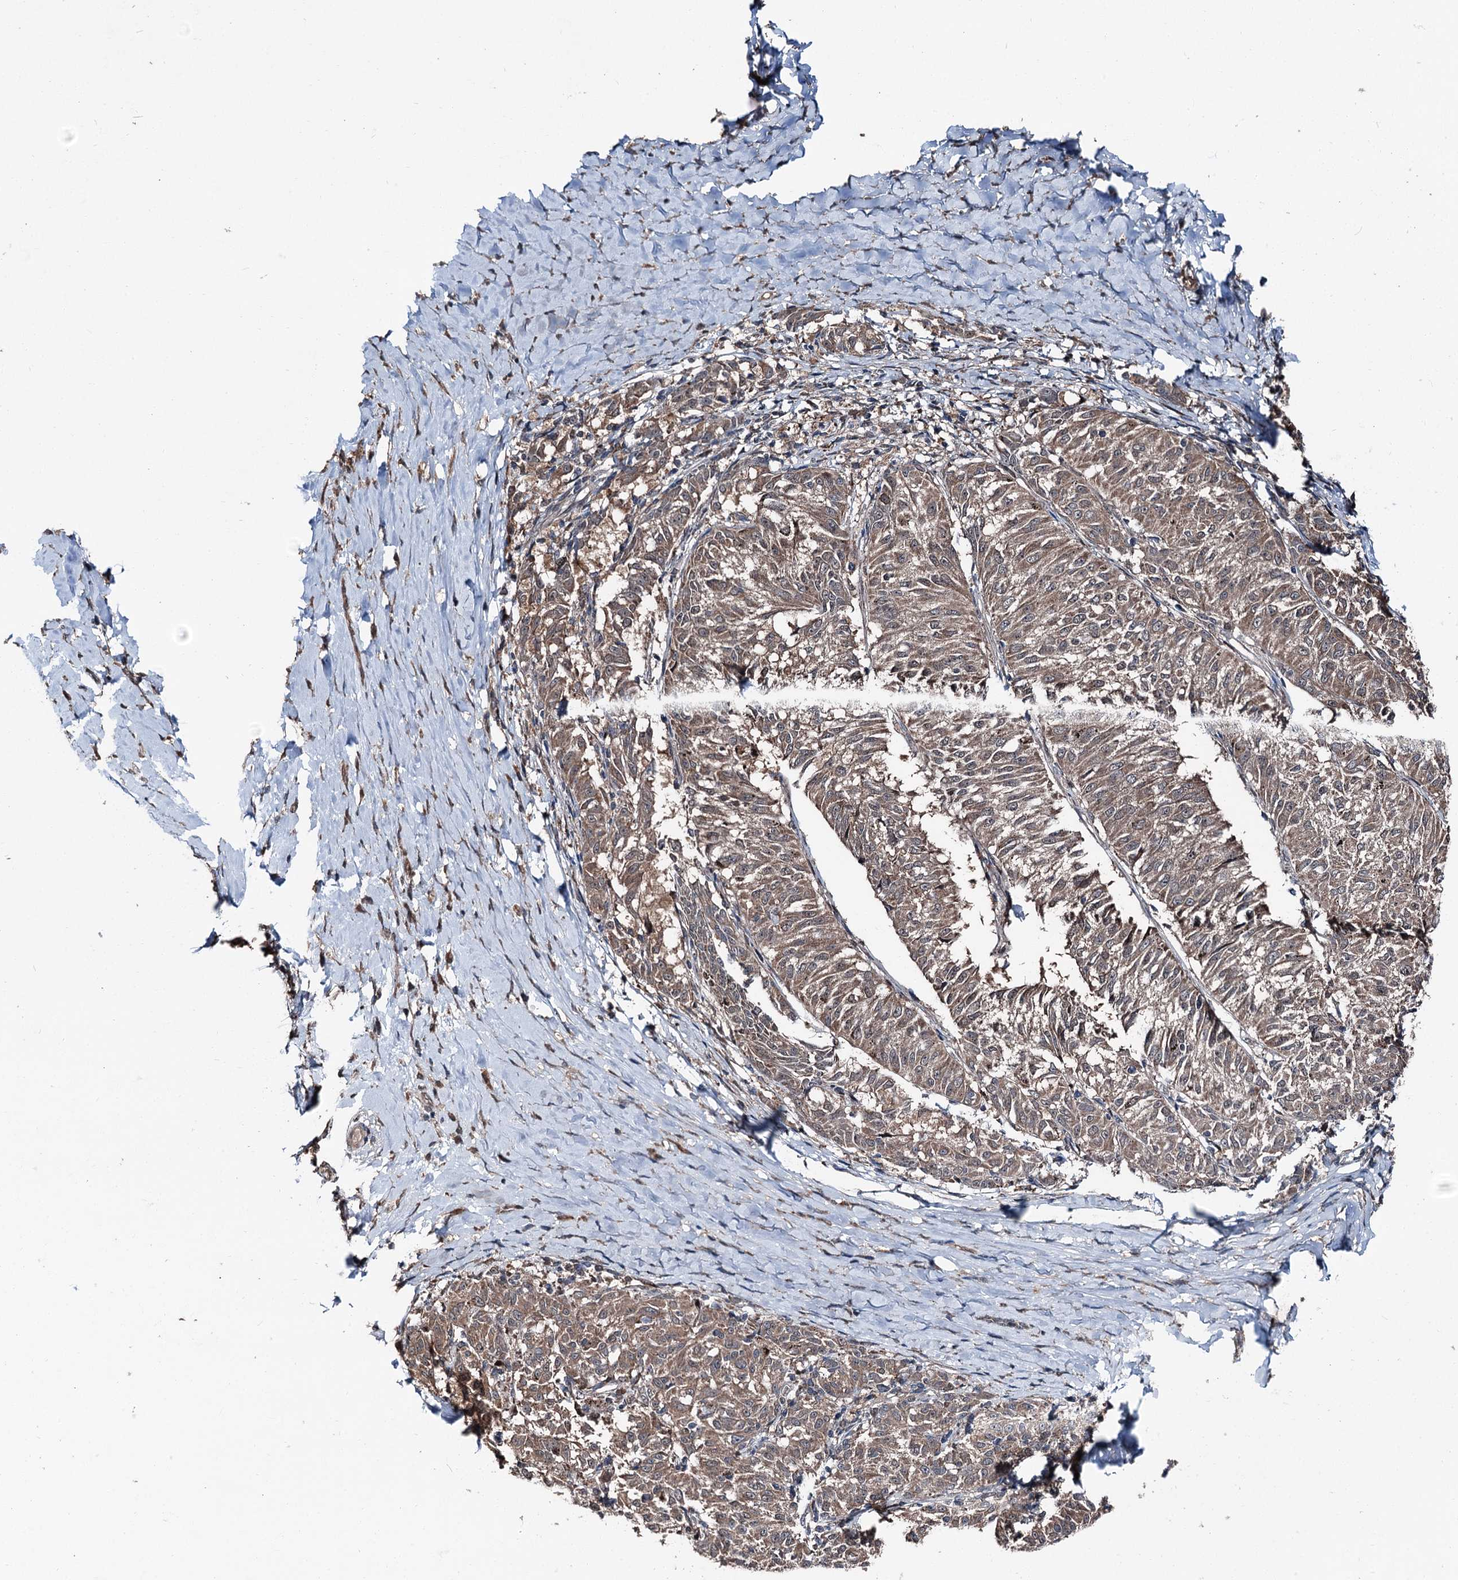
{"staining": {"intensity": "moderate", "quantity": ">75%", "location": "cytoplasmic/membranous"}, "tissue": "melanoma", "cell_type": "Tumor cells", "image_type": "cancer", "snomed": [{"axis": "morphology", "description": "Malignant melanoma, NOS"}, {"axis": "topography", "description": "Skin"}], "caption": "Immunohistochemical staining of human melanoma displays medium levels of moderate cytoplasmic/membranous expression in about >75% of tumor cells.", "gene": "PSMD13", "patient": {"sex": "female", "age": 72}}